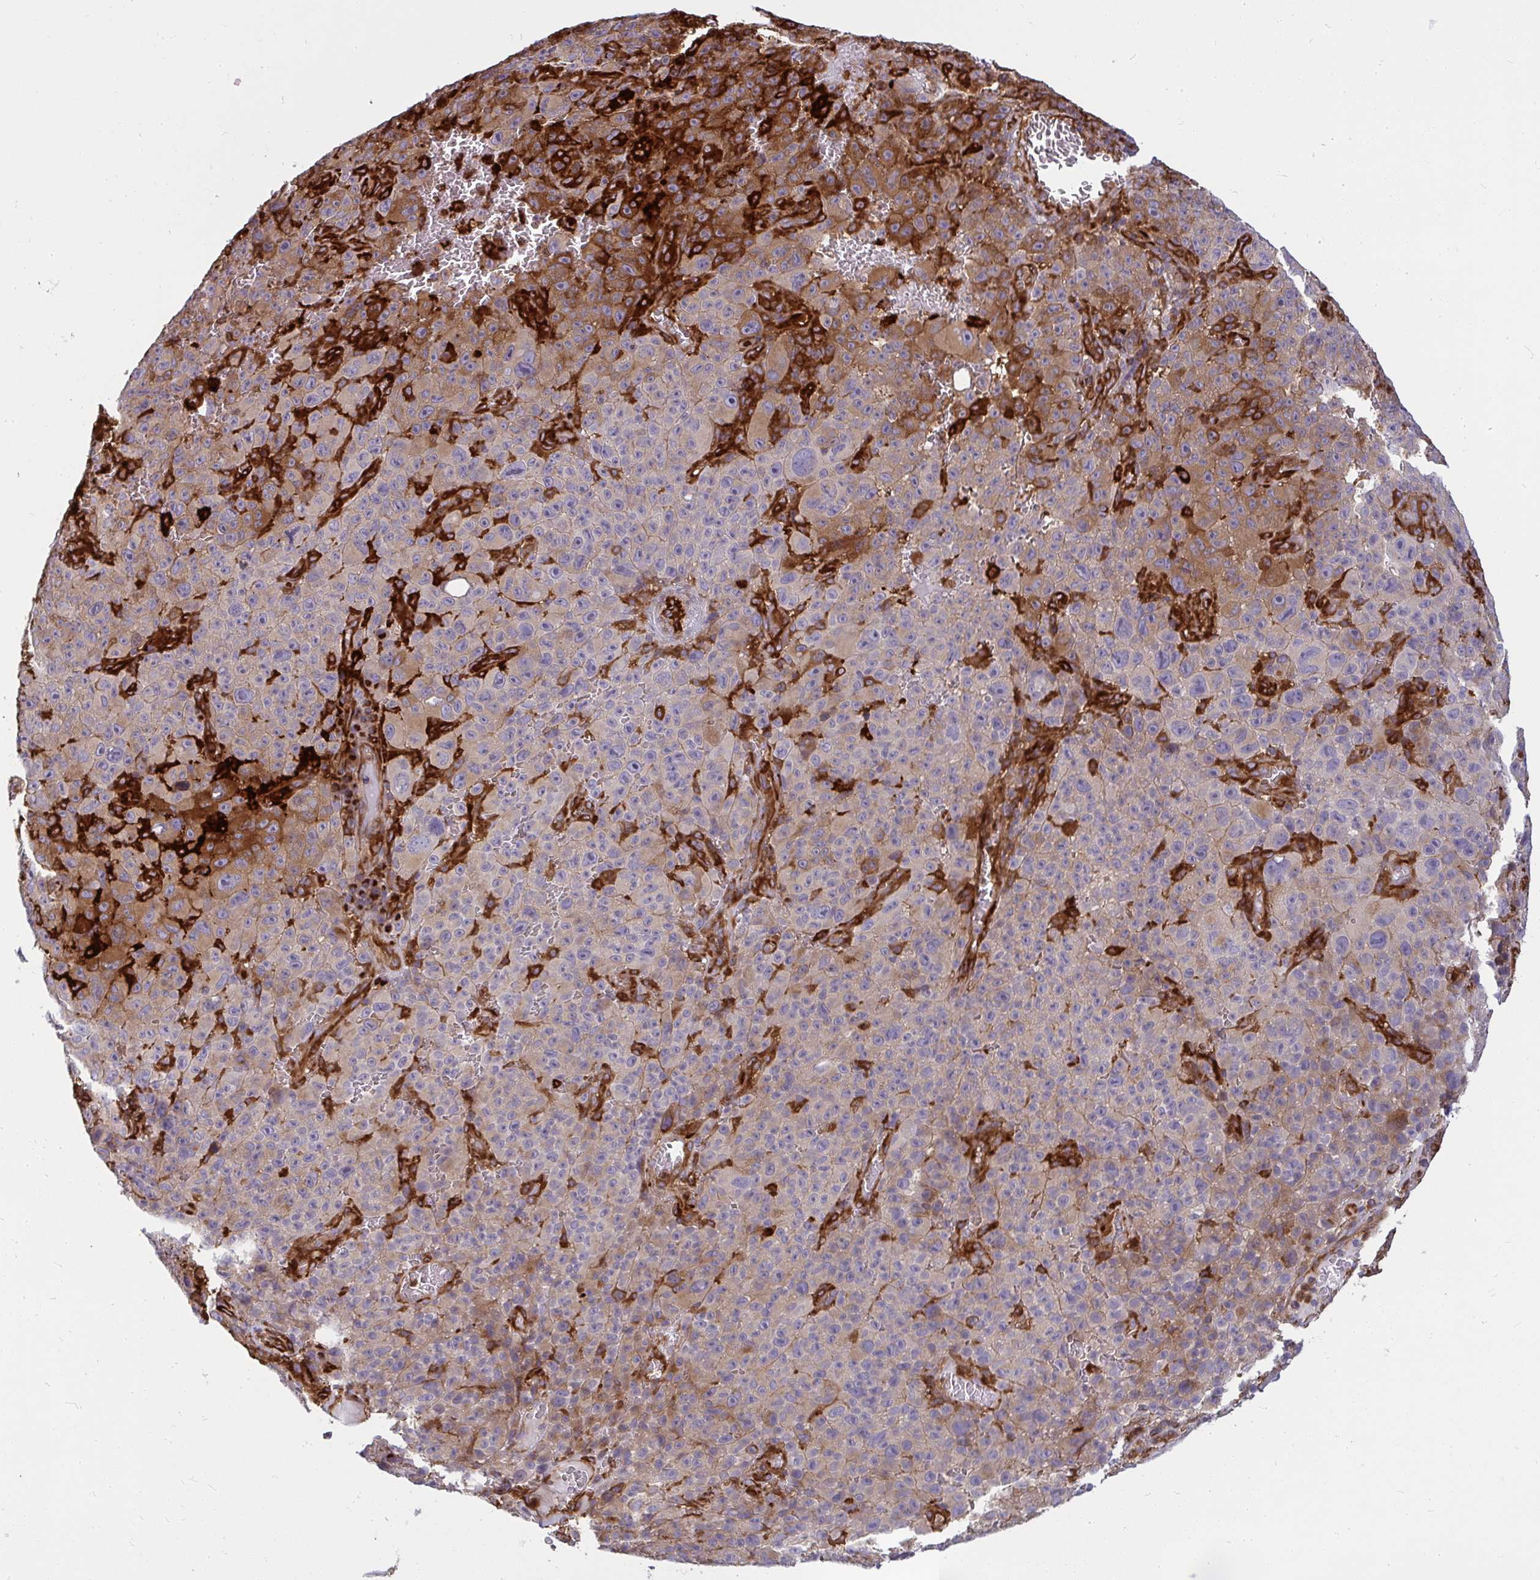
{"staining": {"intensity": "strong", "quantity": "25%-75%", "location": "cytoplasmic/membranous"}, "tissue": "melanoma", "cell_type": "Tumor cells", "image_type": "cancer", "snomed": [{"axis": "morphology", "description": "Malignant melanoma, NOS"}, {"axis": "topography", "description": "Skin"}], "caption": "The immunohistochemical stain labels strong cytoplasmic/membranous staining in tumor cells of malignant melanoma tissue. (Stains: DAB (3,3'-diaminobenzidine) in brown, nuclei in blue, Microscopy: brightfield microscopy at high magnification).", "gene": "IFIT3", "patient": {"sex": "female", "age": 82}}